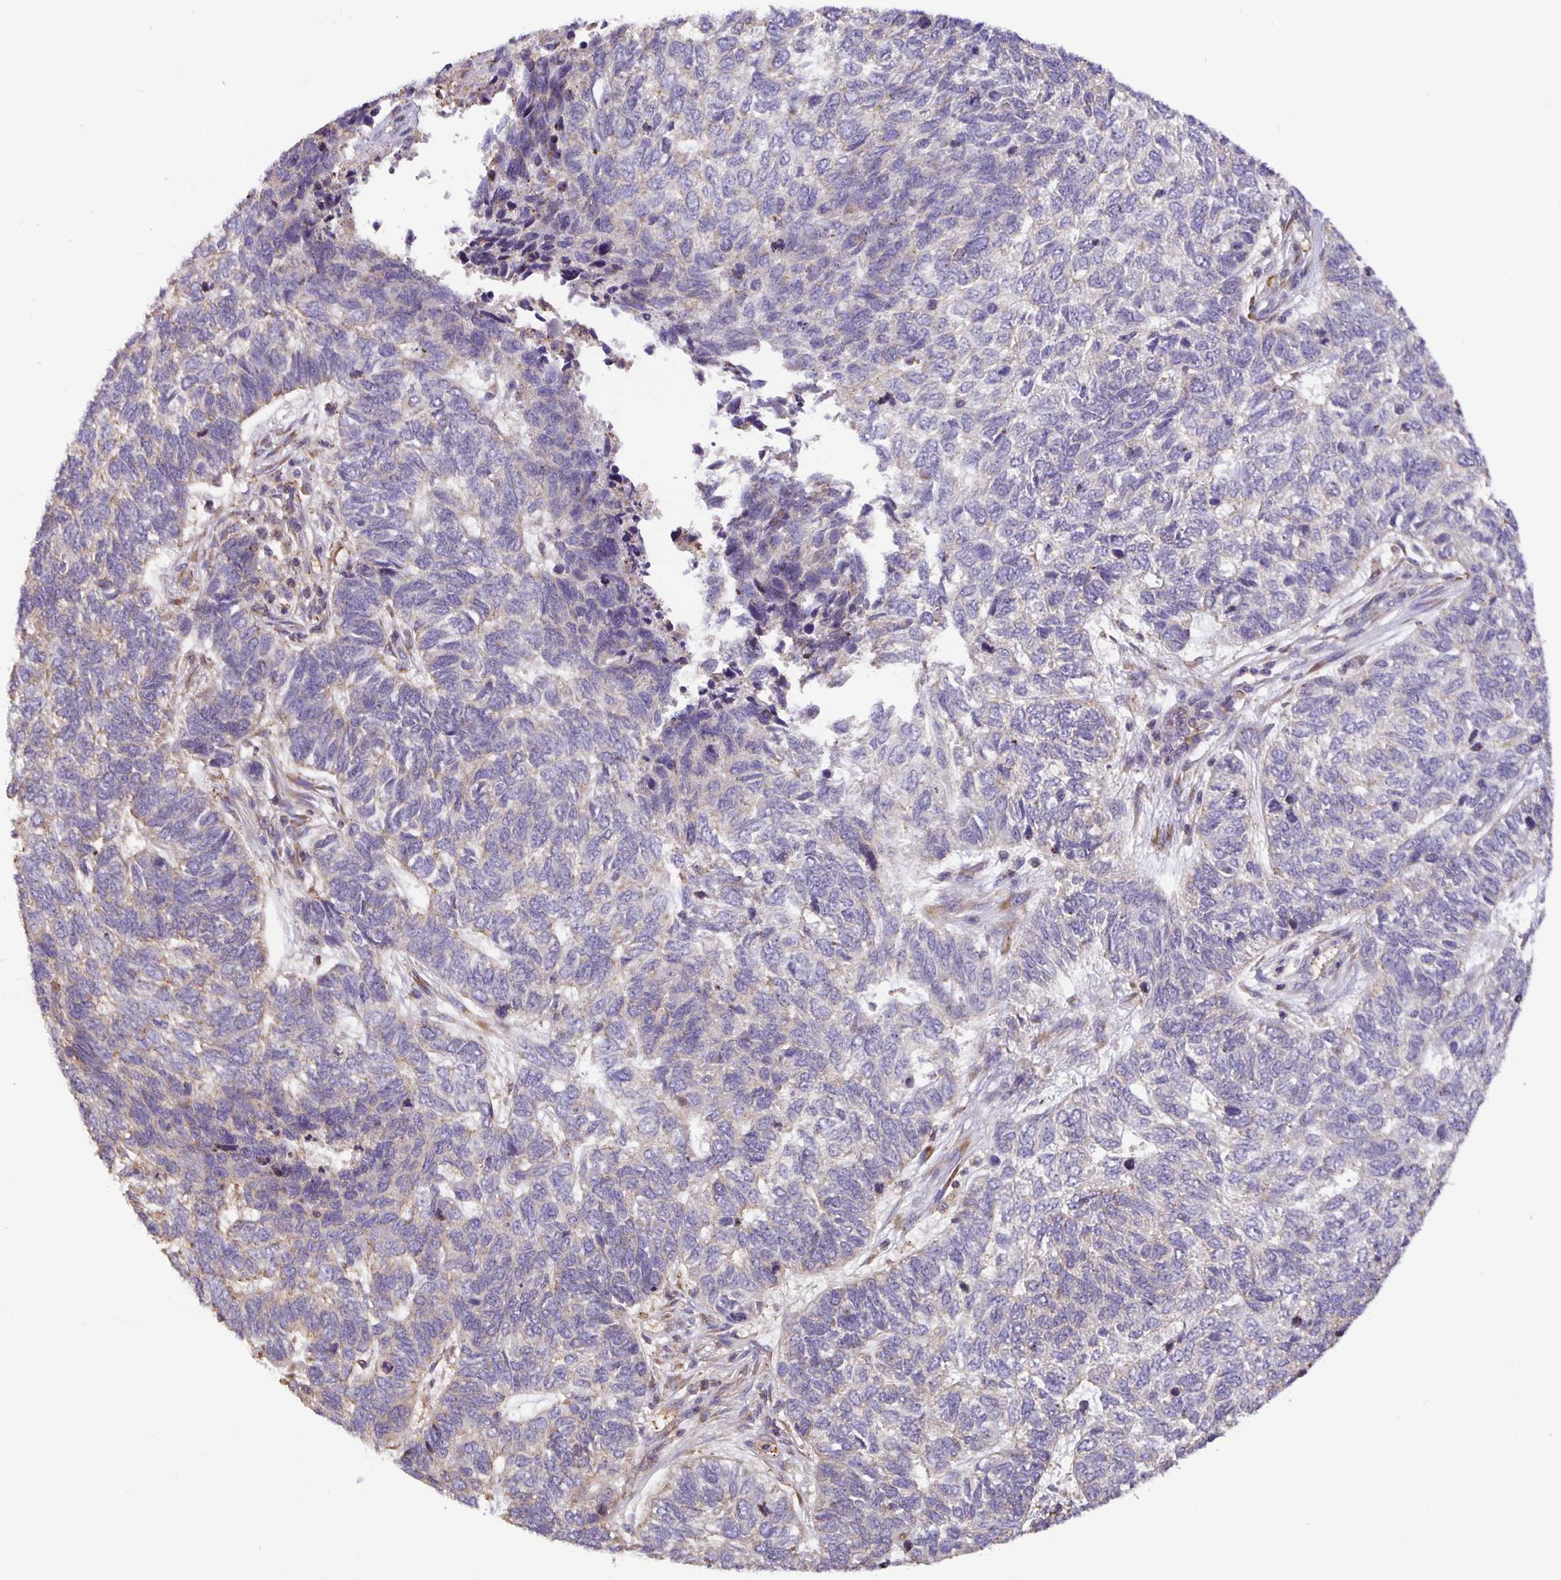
{"staining": {"intensity": "negative", "quantity": "none", "location": "none"}, "tissue": "skin cancer", "cell_type": "Tumor cells", "image_type": "cancer", "snomed": [{"axis": "morphology", "description": "Basal cell carcinoma"}, {"axis": "topography", "description": "Skin"}], "caption": "Image shows no significant protein staining in tumor cells of basal cell carcinoma (skin).", "gene": "TMEM71", "patient": {"sex": "female", "age": 65}}